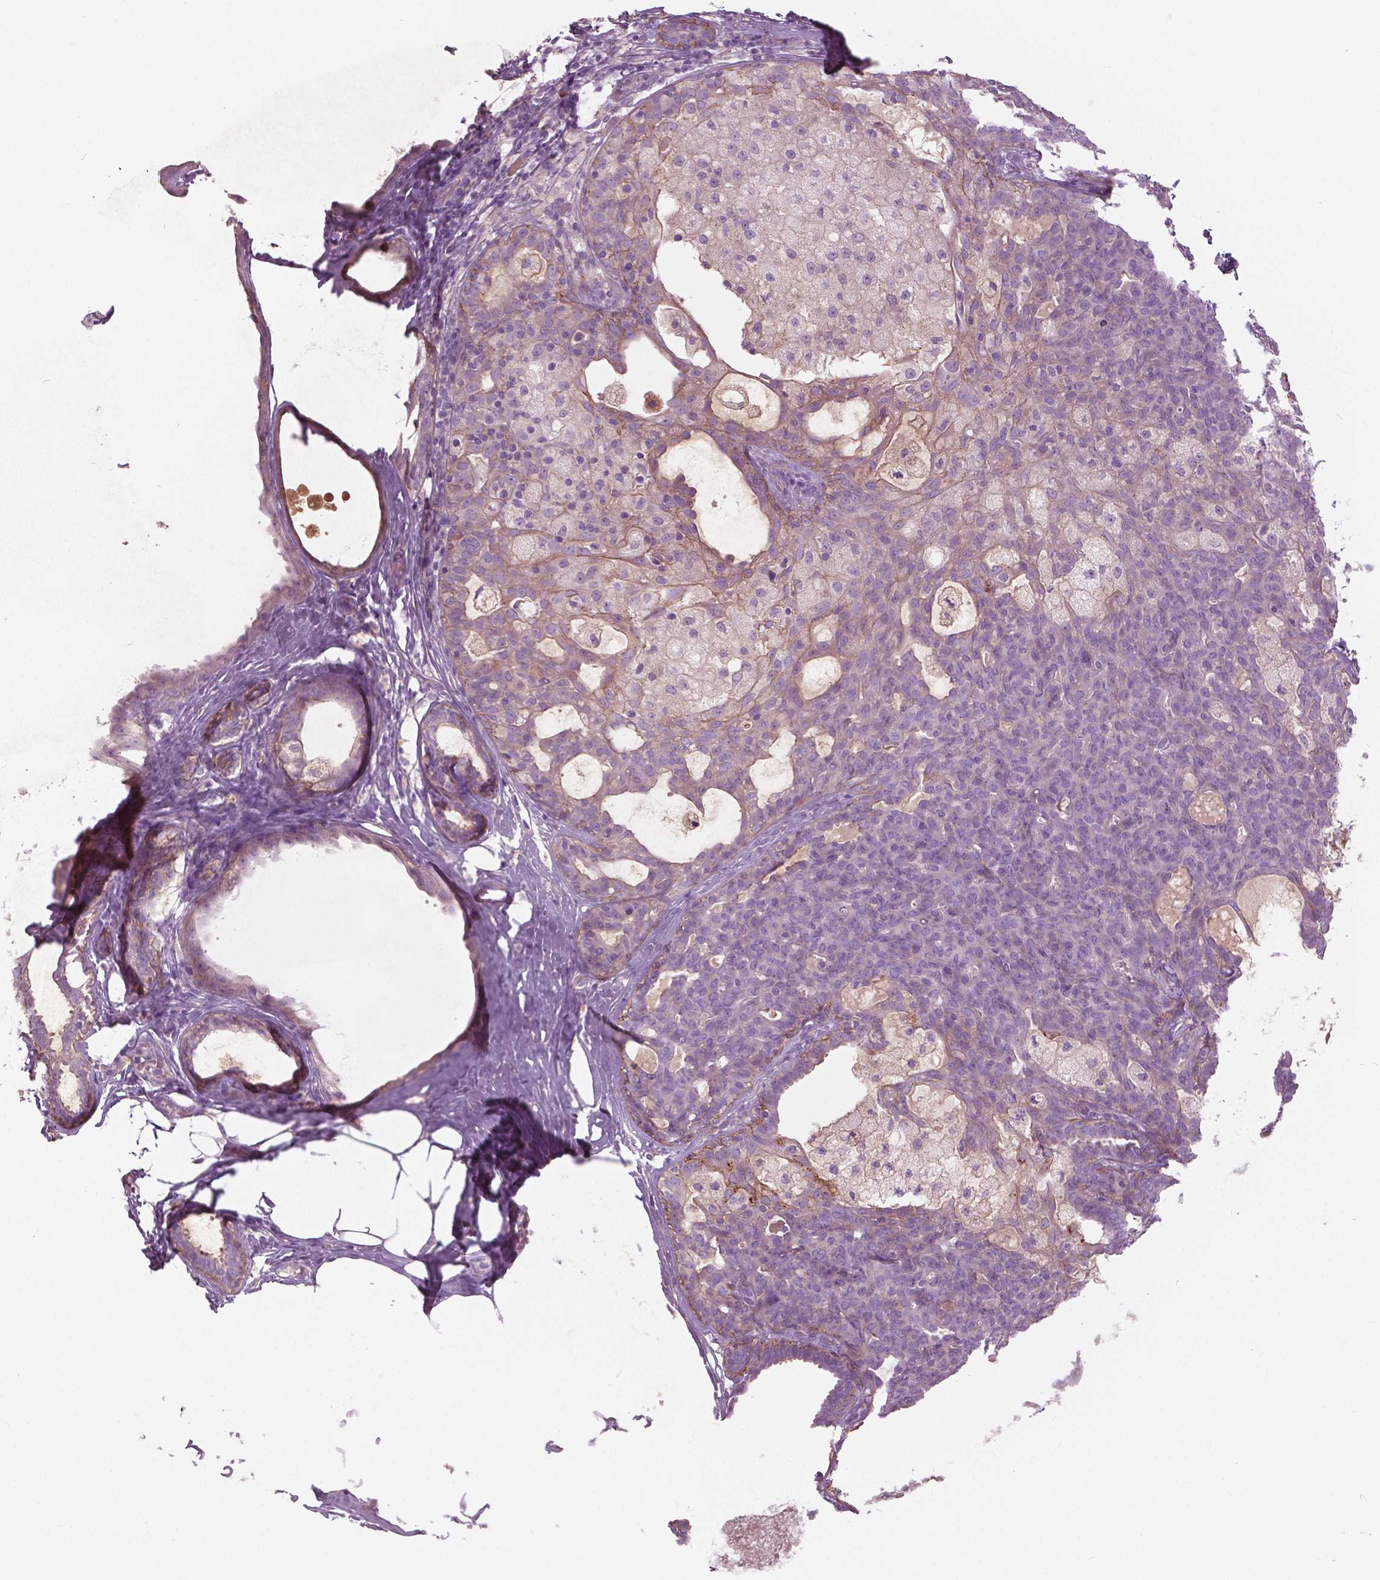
{"staining": {"intensity": "negative", "quantity": "none", "location": "none"}, "tissue": "breast cancer", "cell_type": "Tumor cells", "image_type": "cancer", "snomed": [{"axis": "morphology", "description": "Duct carcinoma"}, {"axis": "topography", "description": "Breast"}], "caption": "A micrograph of invasive ductal carcinoma (breast) stained for a protein exhibits no brown staining in tumor cells. (Brightfield microscopy of DAB (3,3'-diaminobenzidine) IHC at high magnification).", "gene": "SERPINI1", "patient": {"sex": "female", "age": 59}}